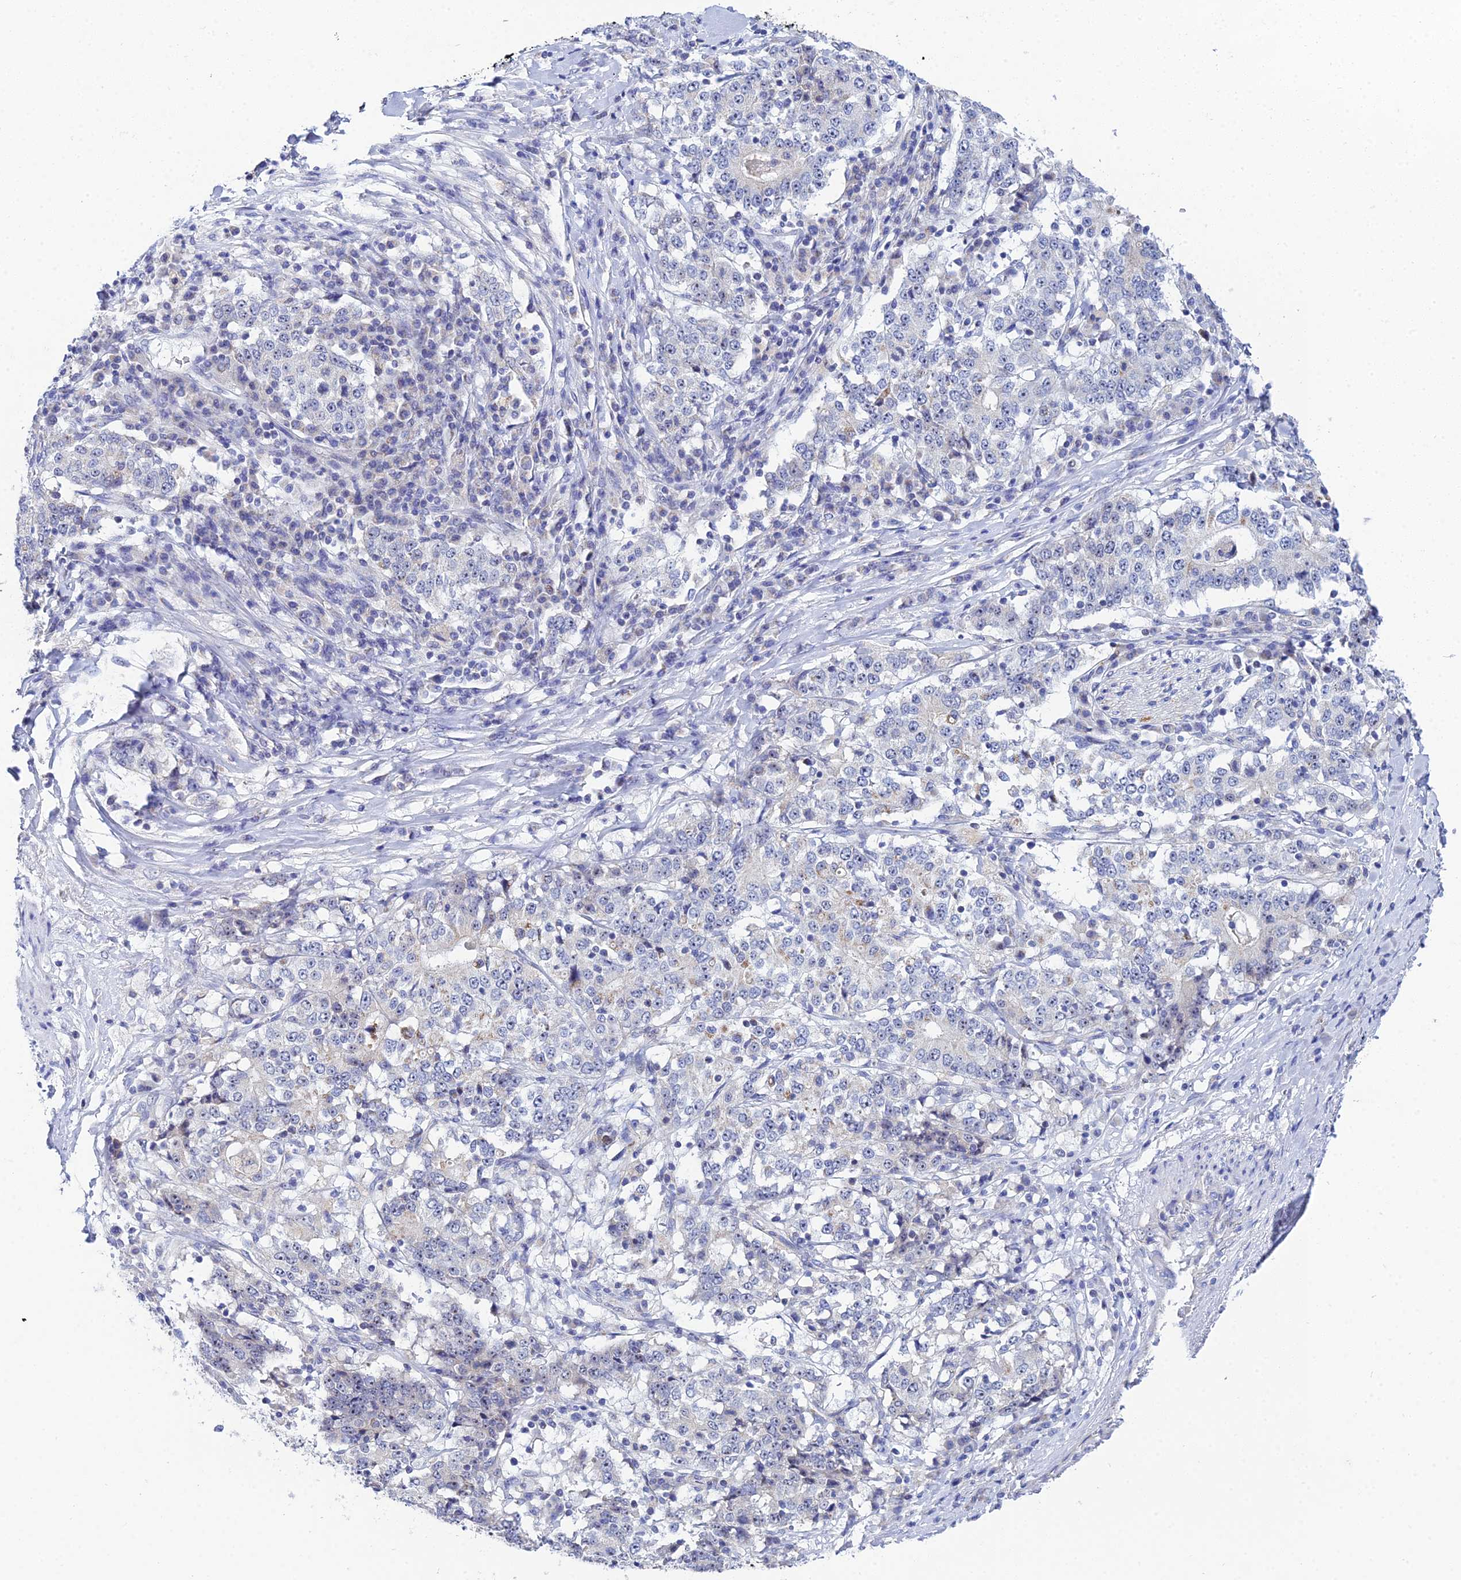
{"staining": {"intensity": "weak", "quantity": "<25%", "location": "nuclear"}, "tissue": "stomach cancer", "cell_type": "Tumor cells", "image_type": "cancer", "snomed": [{"axis": "morphology", "description": "Adenocarcinoma, NOS"}, {"axis": "topography", "description": "Stomach"}], "caption": "Stomach adenocarcinoma was stained to show a protein in brown. There is no significant positivity in tumor cells.", "gene": "PLPP4", "patient": {"sex": "male", "age": 59}}